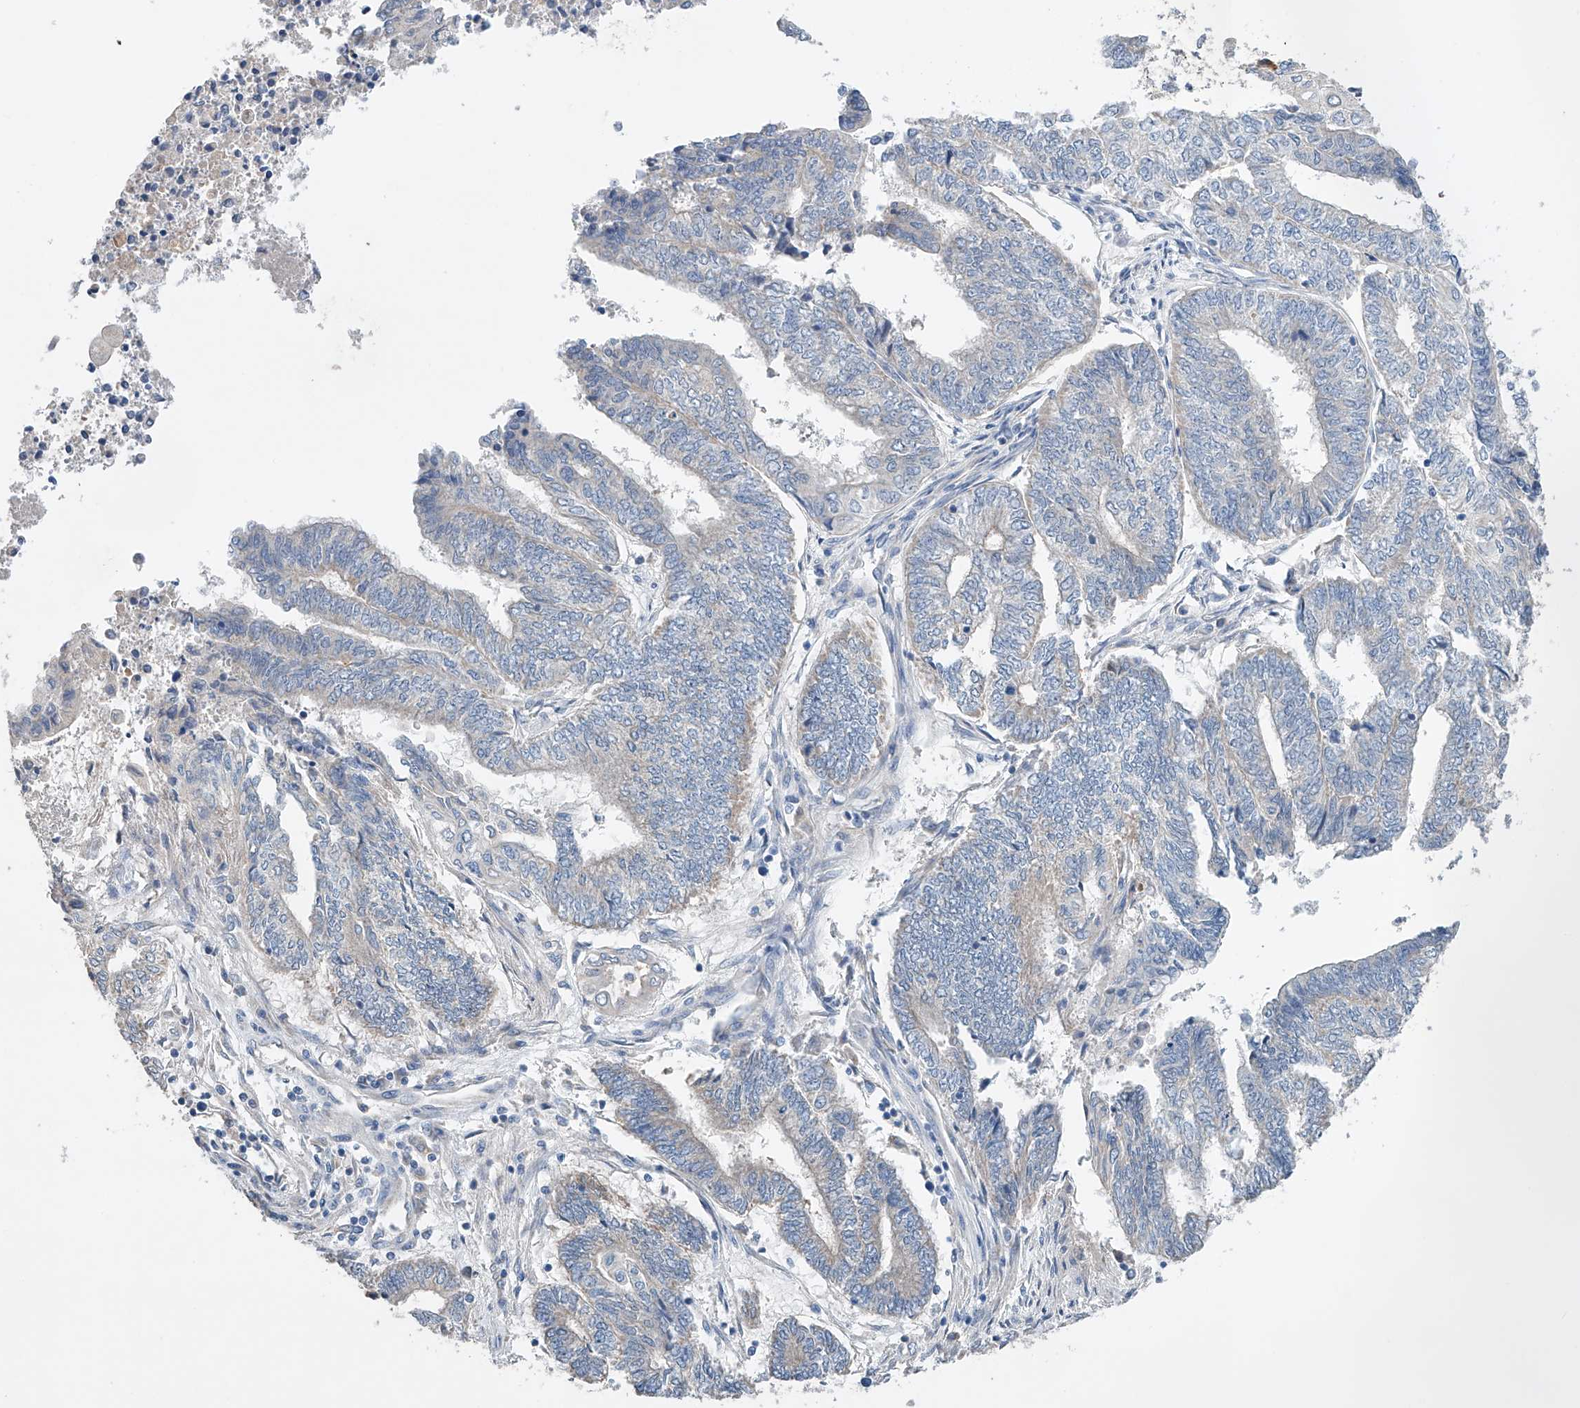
{"staining": {"intensity": "negative", "quantity": "none", "location": "none"}, "tissue": "endometrial cancer", "cell_type": "Tumor cells", "image_type": "cancer", "snomed": [{"axis": "morphology", "description": "Adenocarcinoma, NOS"}, {"axis": "topography", "description": "Uterus"}, {"axis": "topography", "description": "Endometrium"}], "caption": "An IHC photomicrograph of endometrial adenocarcinoma is shown. There is no staining in tumor cells of endometrial adenocarcinoma.", "gene": "GPC4", "patient": {"sex": "female", "age": 70}}